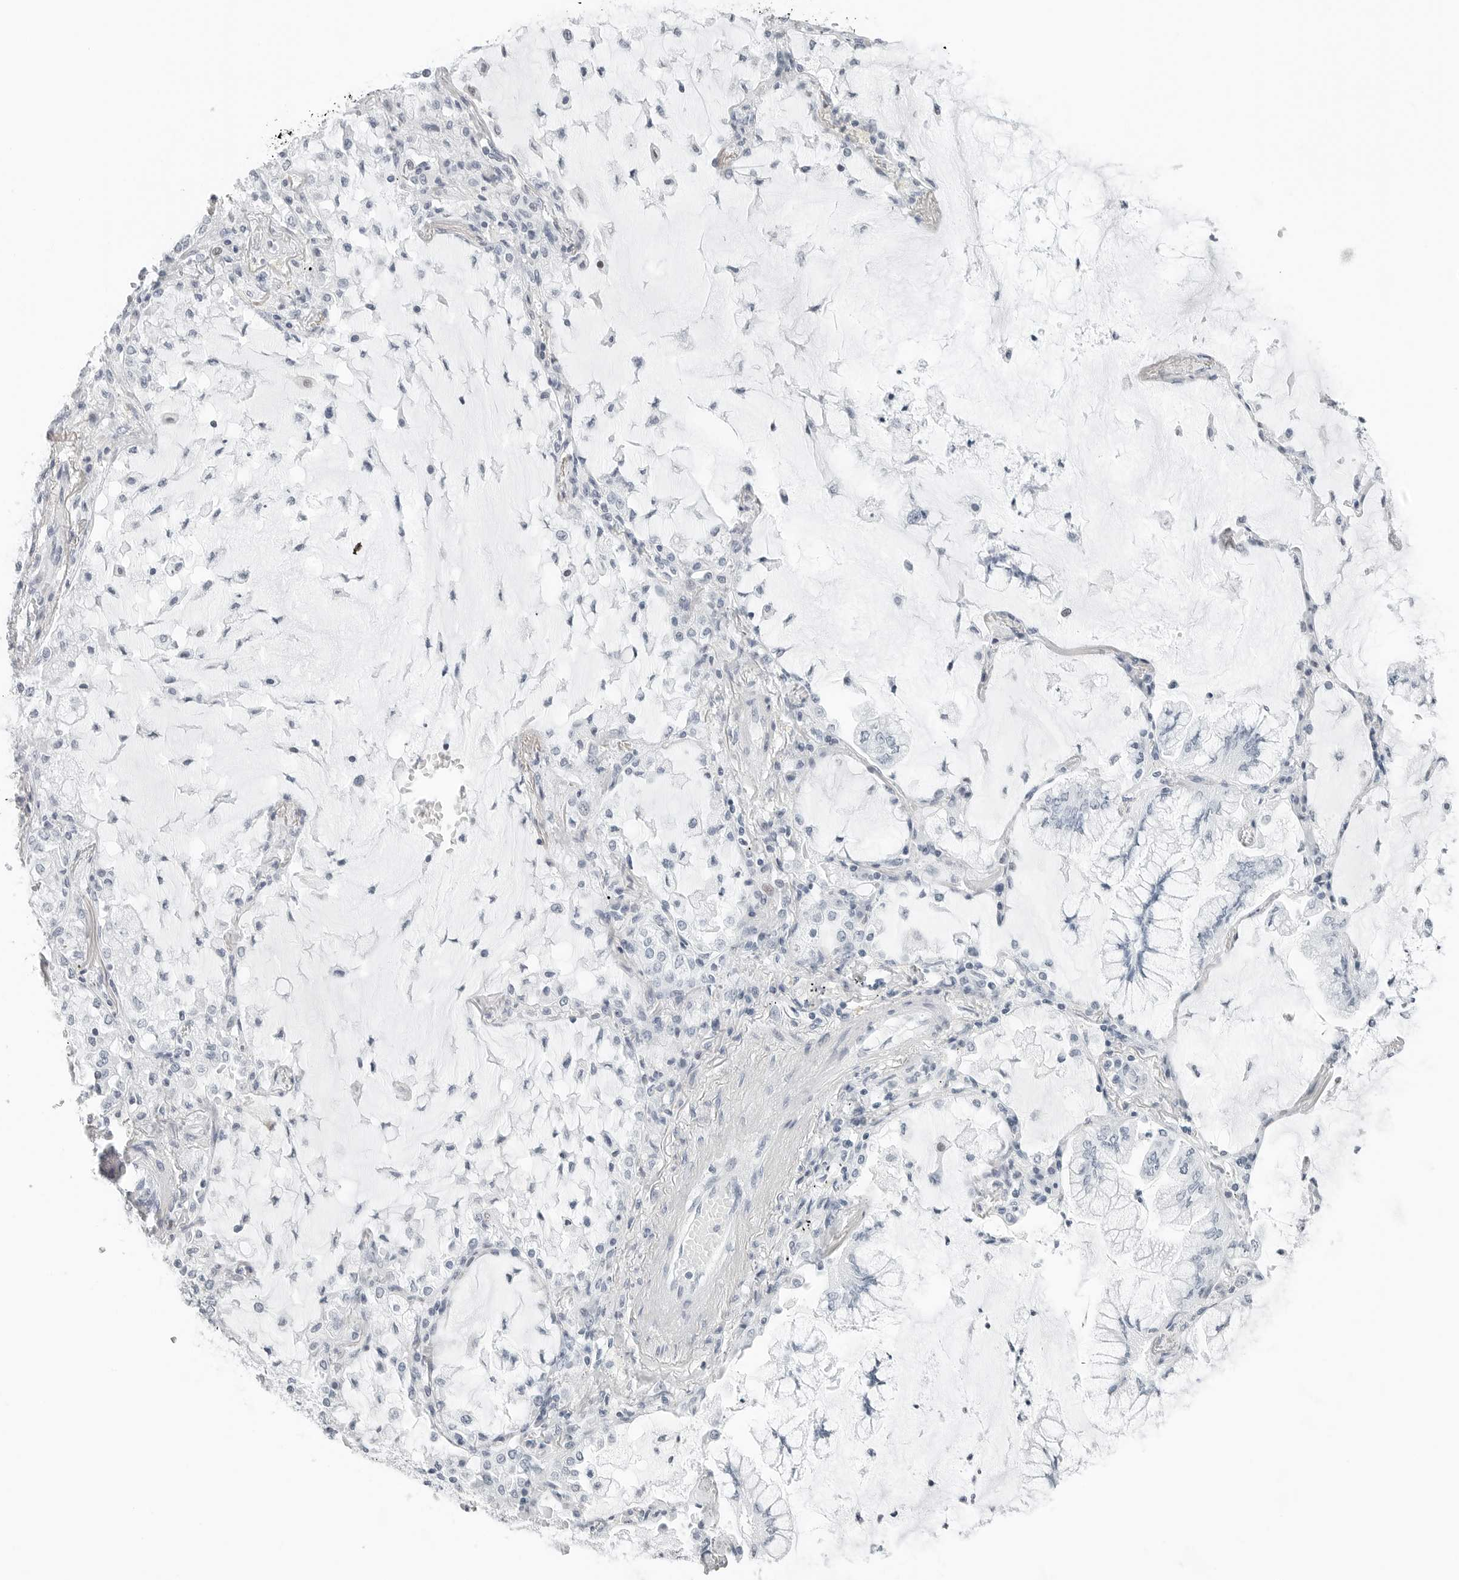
{"staining": {"intensity": "negative", "quantity": "none", "location": "none"}, "tissue": "lung cancer", "cell_type": "Tumor cells", "image_type": "cancer", "snomed": [{"axis": "morphology", "description": "Adenocarcinoma, NOS"}, {"axis": "topography", "description": "Lung"}], "caption": "DAB immunohistochemical staining of human lung adenocarcinoma exhibits no significant expression in tumor cells.", "gene": "NTMT2", "patient": {"sex": "female", "age": 70}}